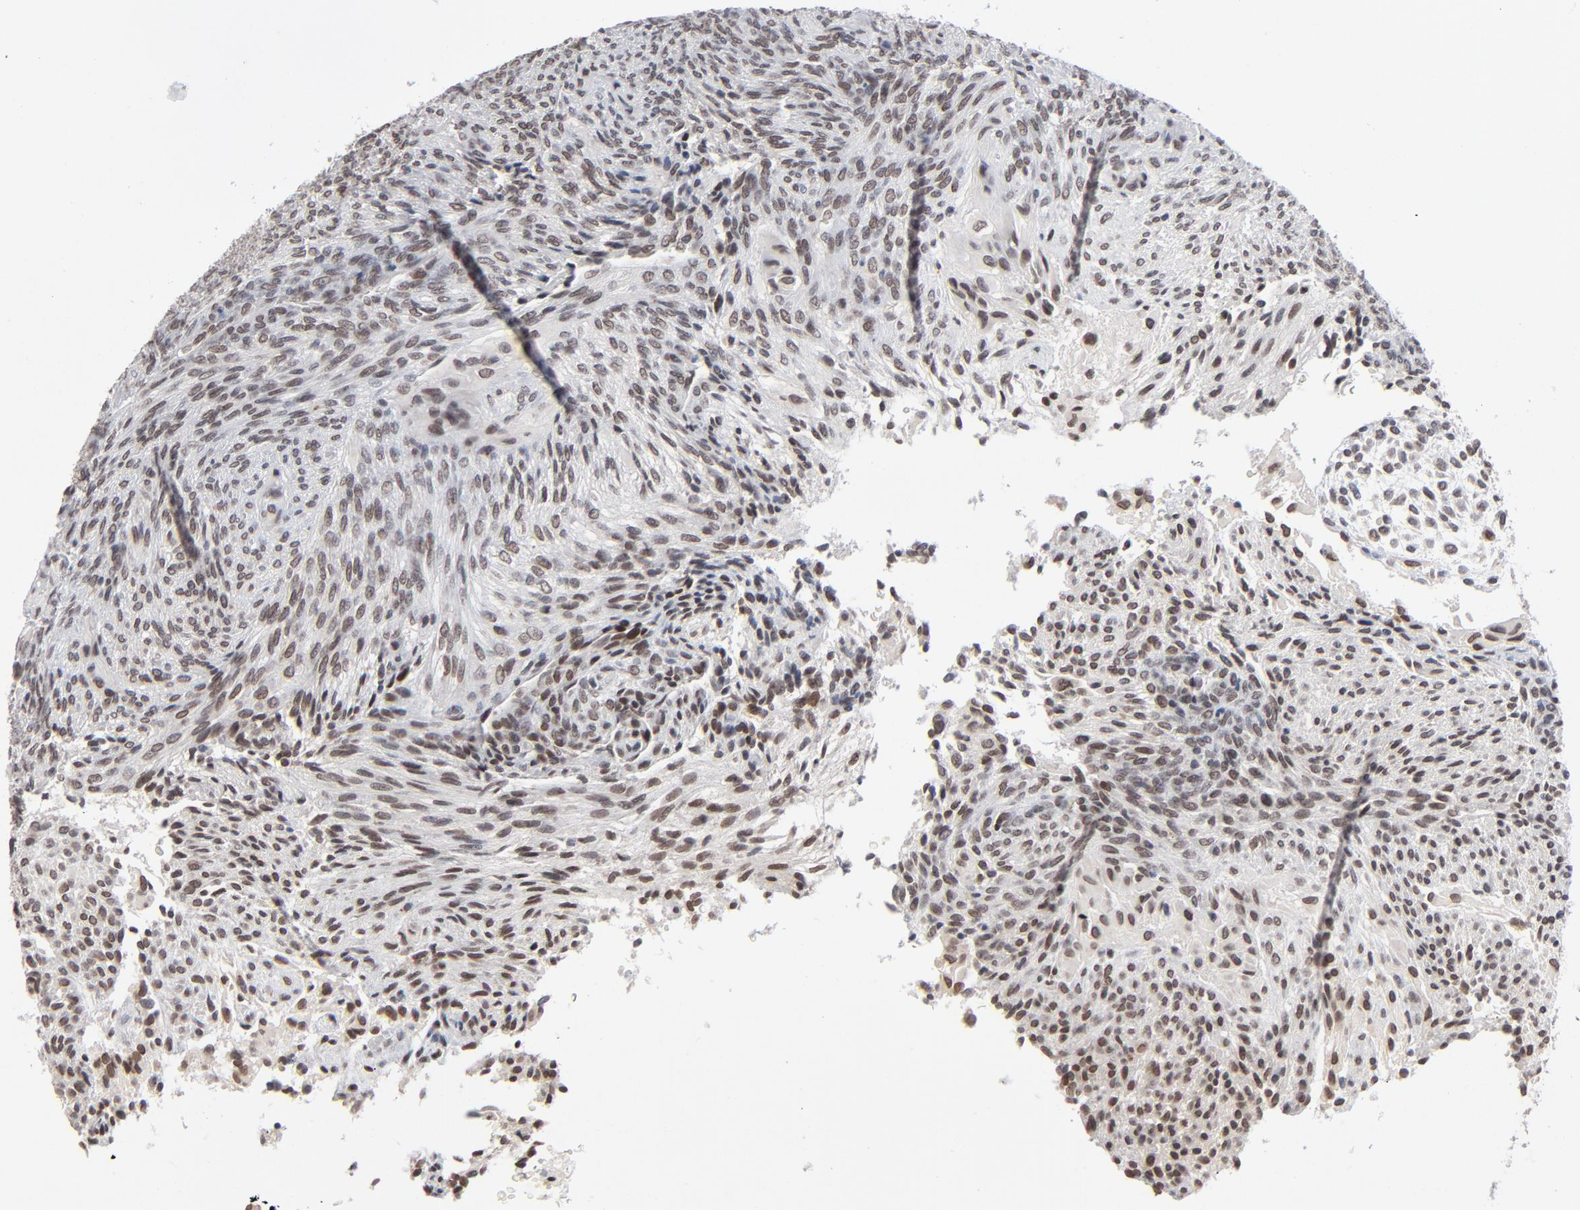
{"staining": {"intensity": "weak", "quantity": ">75%", "location": "nuclear"}, "tissue": "glioma", "cell_type": "Tumor cells", "image_type": "cancer", "snomed": [{"axis": "morphology", "description": "Glioma, malignant, High grade"}, {"axis": "topography", "description": "Cerebral cortex"}], "caption": "This micrograph displays IHC staining of malignant glioma (high-grade), with low weak nuclear staining in approximately >75% of tumor cells.", "gene": "MBIP", "patient": {"sex": "female", "age": 55}}